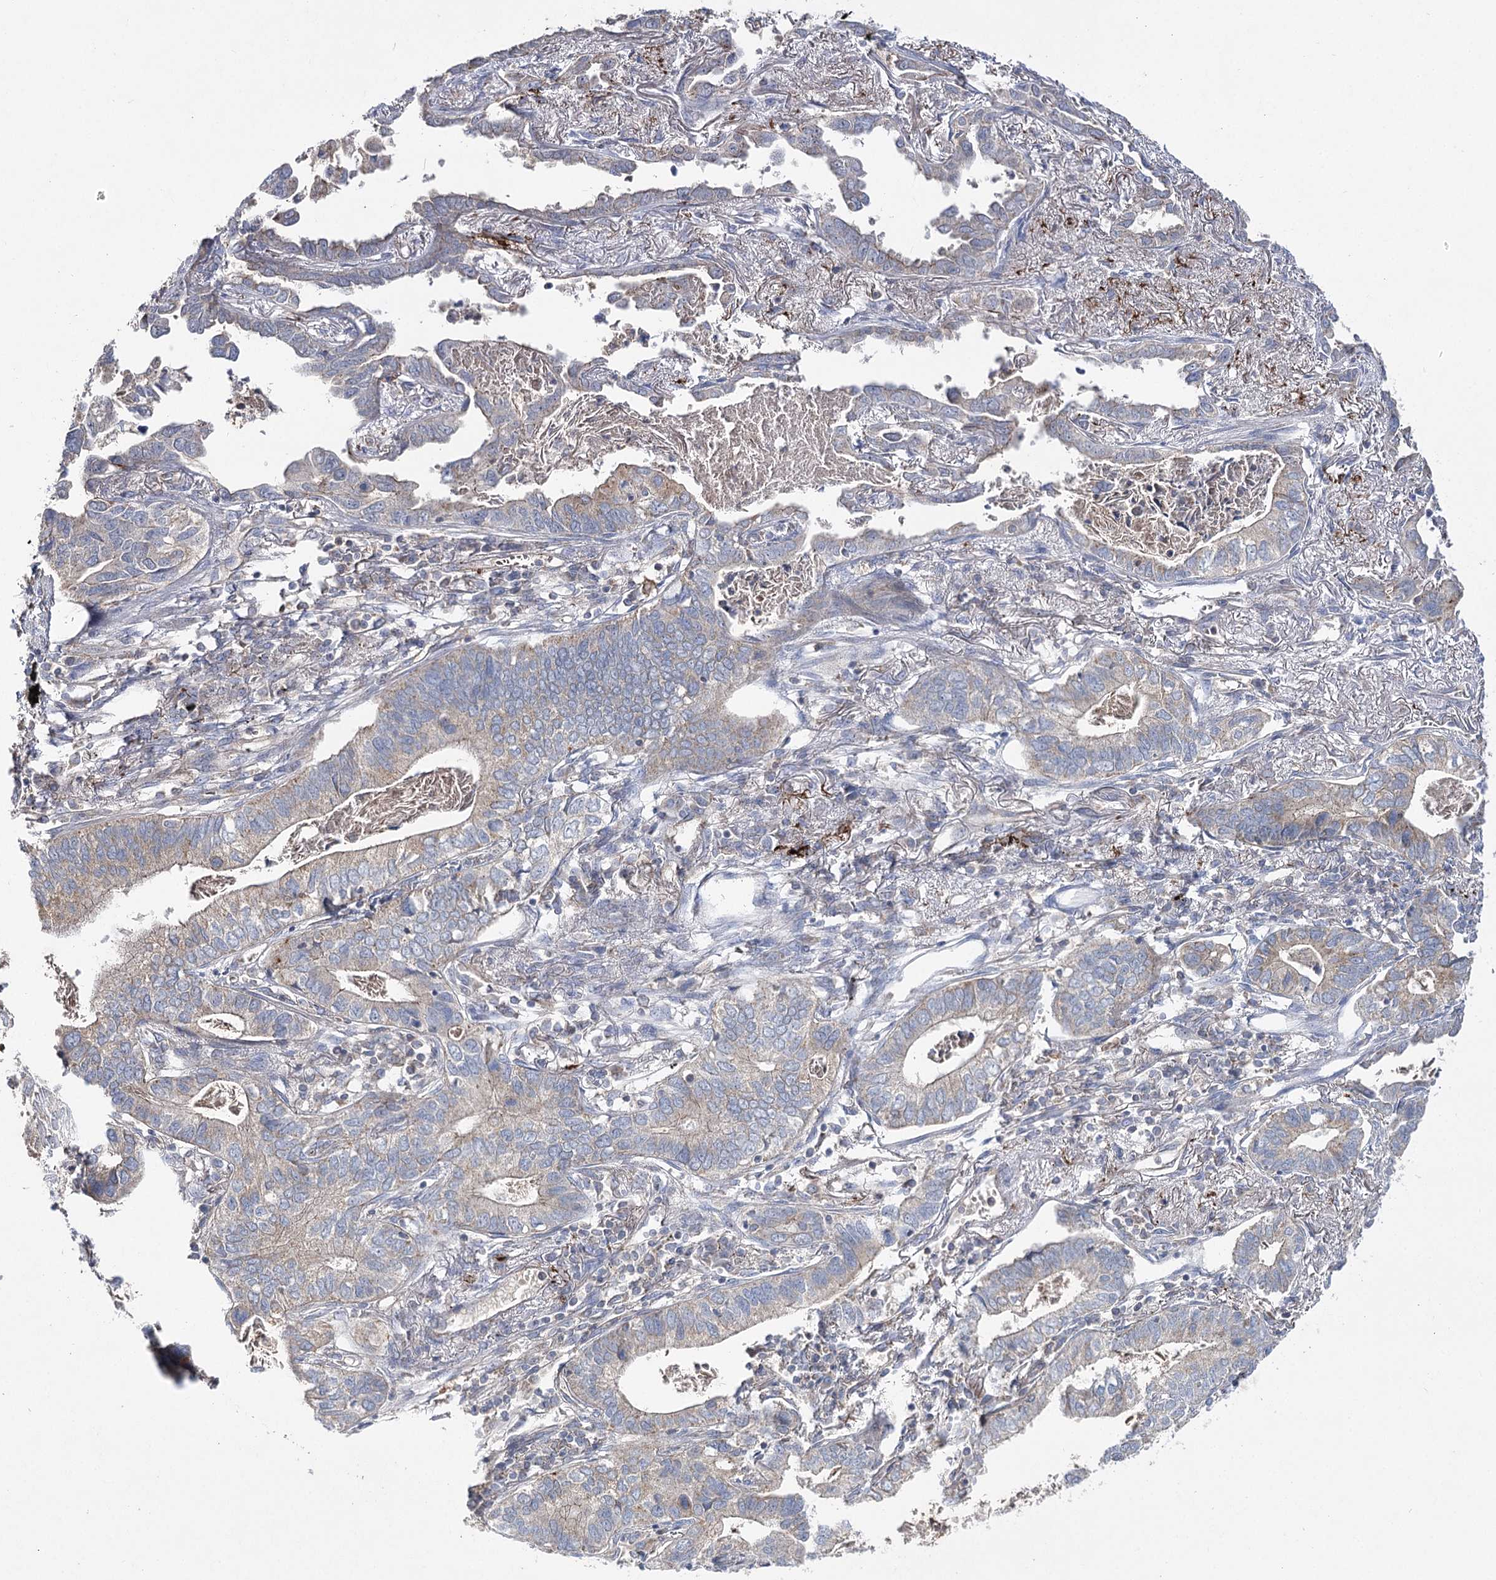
{"staining": {"intensity": "weak", "quantity": "<25%", "location": "cytoplasmic/membranous"}, "tissue": "lung cancer", "cell_type": "Tumor cells", "image_type": "cancer", "snomed": [{"axis": "morphology", "description": "Adenocarcinoma, NOS"}, {"axis": "topography", "description": "Lung"}], "caption": "IHC photomicrograph of human lung cancer stained for a protein (brown), which demonstrates no staining in tumor cells. Nuclei are stained in blue.", "gene": "AURKC", "patient": {"sex": "male", "age": 67}}